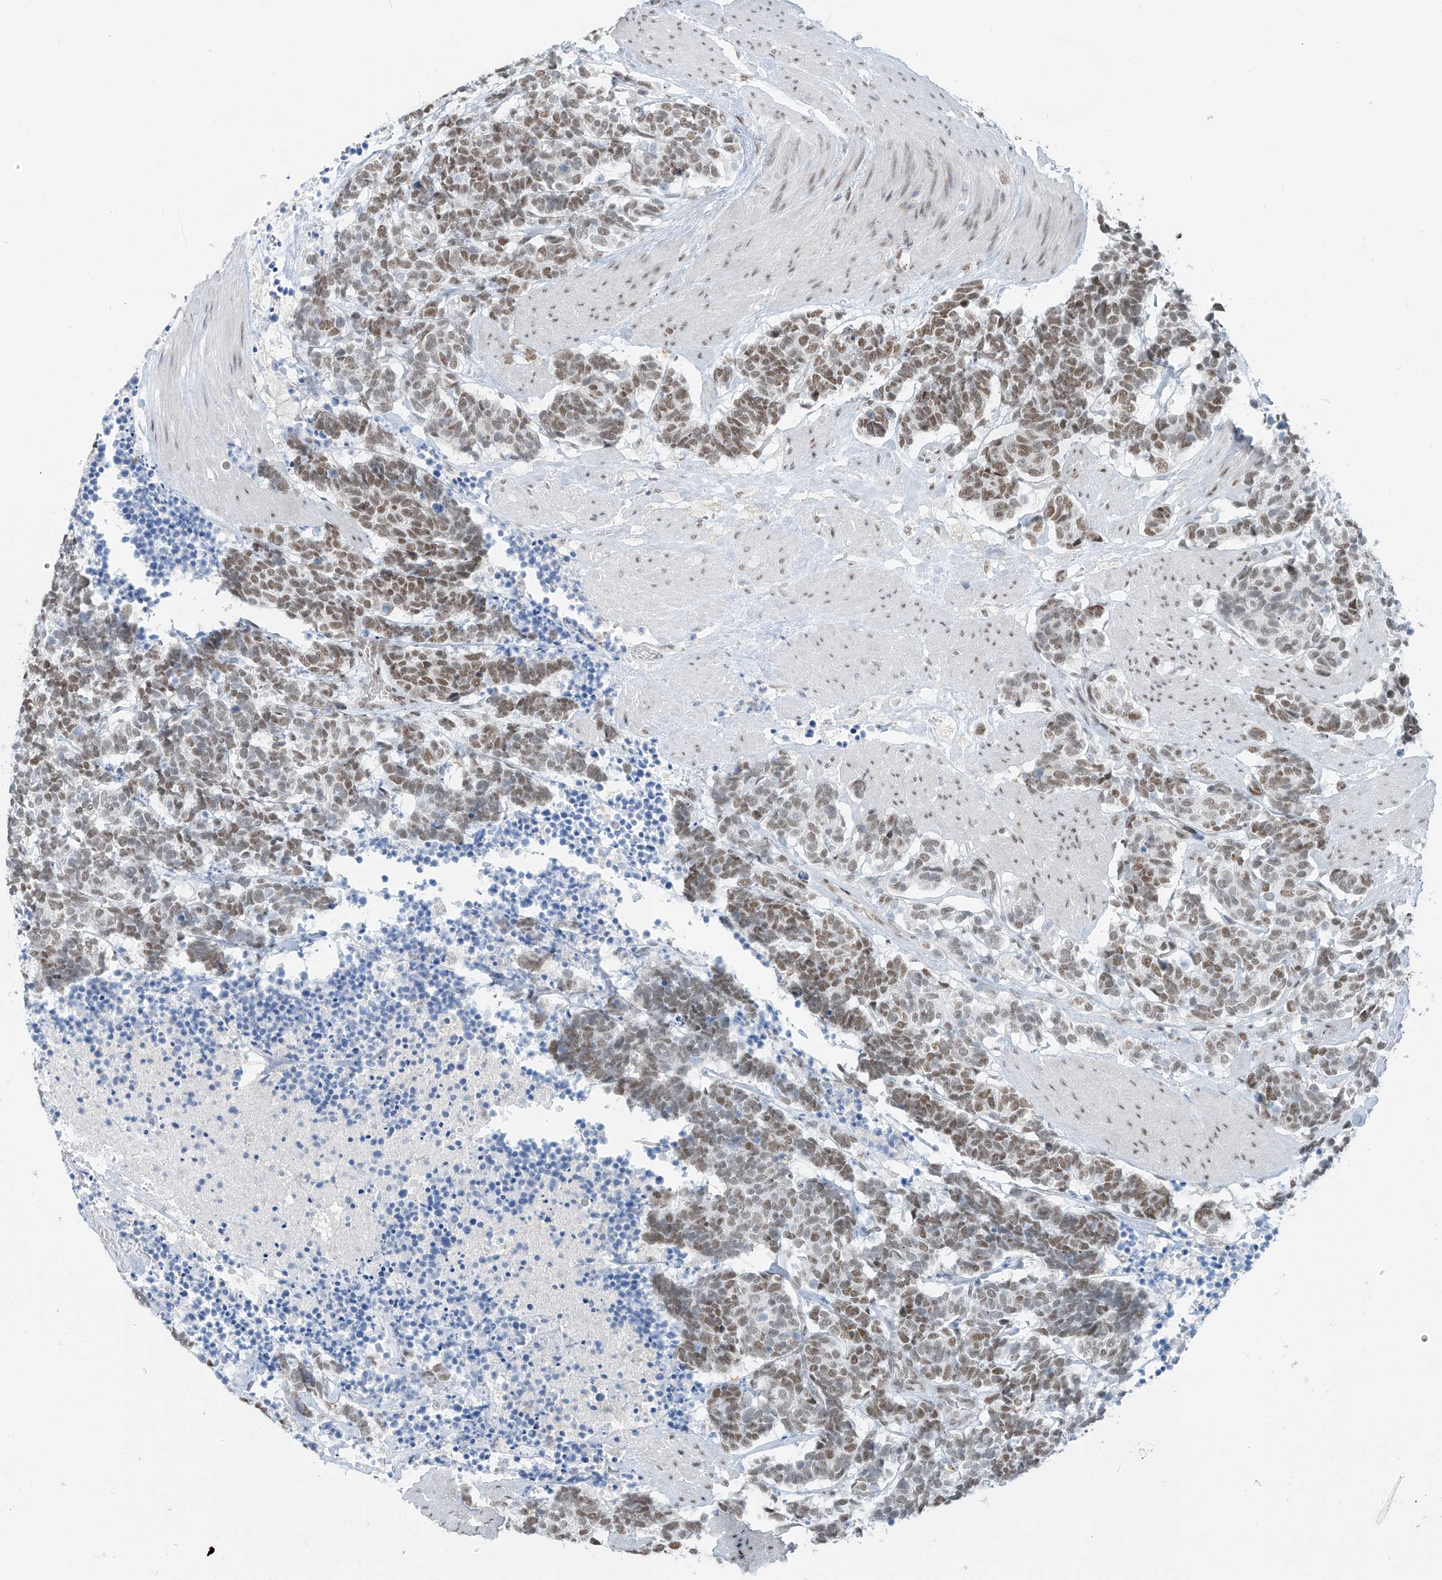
{"staining": {"intensity": "moderate", "quantity": ">75%", "location": "nuclear"}, "tissue": "carcinoid", "cell_type": "Tumor cells", "image_type": "cancer", "snomed": [{"axis": "morphology", "description": "Carcinoma, NOS"}, {"axis": "morphology", "description": "Carcinoid, malignant, NOS"}, {"axis": "topography", "description": "Urinary bladder"}], "caption": "An image of carcinoid (malignant) stained for a protein displays moderate nuclear brown staining in tumor cells.", "gene": "MCM9", "patient": {"sex": "male", "age": 57}}